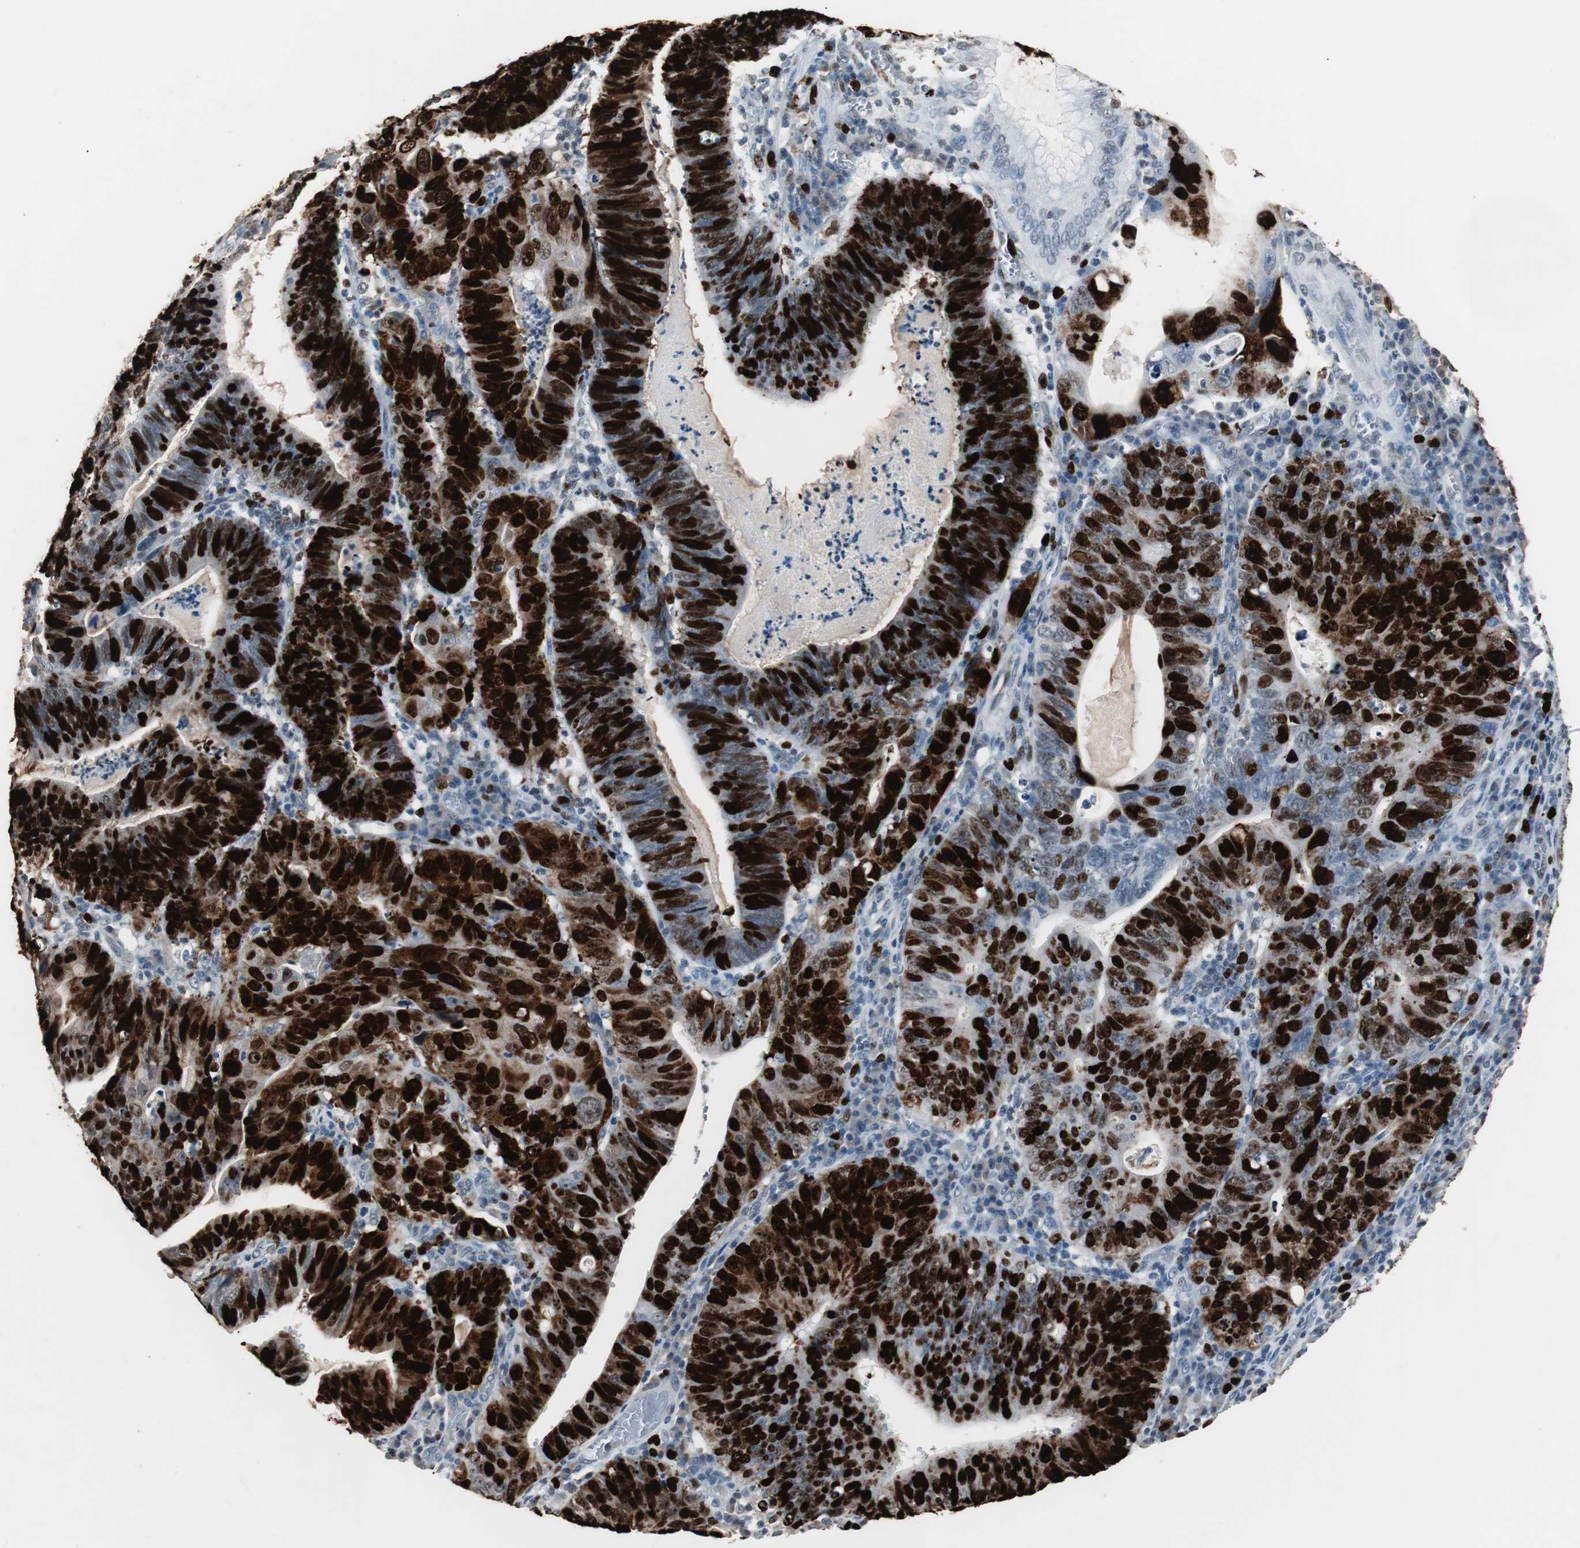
{"staining": {"intensity": "strong", "quantity": ">75%", "location": "nuclear"}, "tissue": "stomach cancer", "cell_type": "Tumor cells", "image_type": "cancer", "snomed": [{"axis": "morphology", "description": "Adenocarcinoma, NOS"}, {"axis": "topography", "description": "Stomach"}], "caption": "Immunohistochemical staining of stomach cancer (adenocarcinoma) demonstrates high levels of strong nuclear protein expression in approximately >75% of tumor cells. The staining is performed using DAB (3,3'-diaminobenzidine) brown chromogen to label protein expression. The nuclei are counter-stained blue using hematoxylin.", "gene": "TOP2A", "patient": {"sex": "male", "age": 59}}